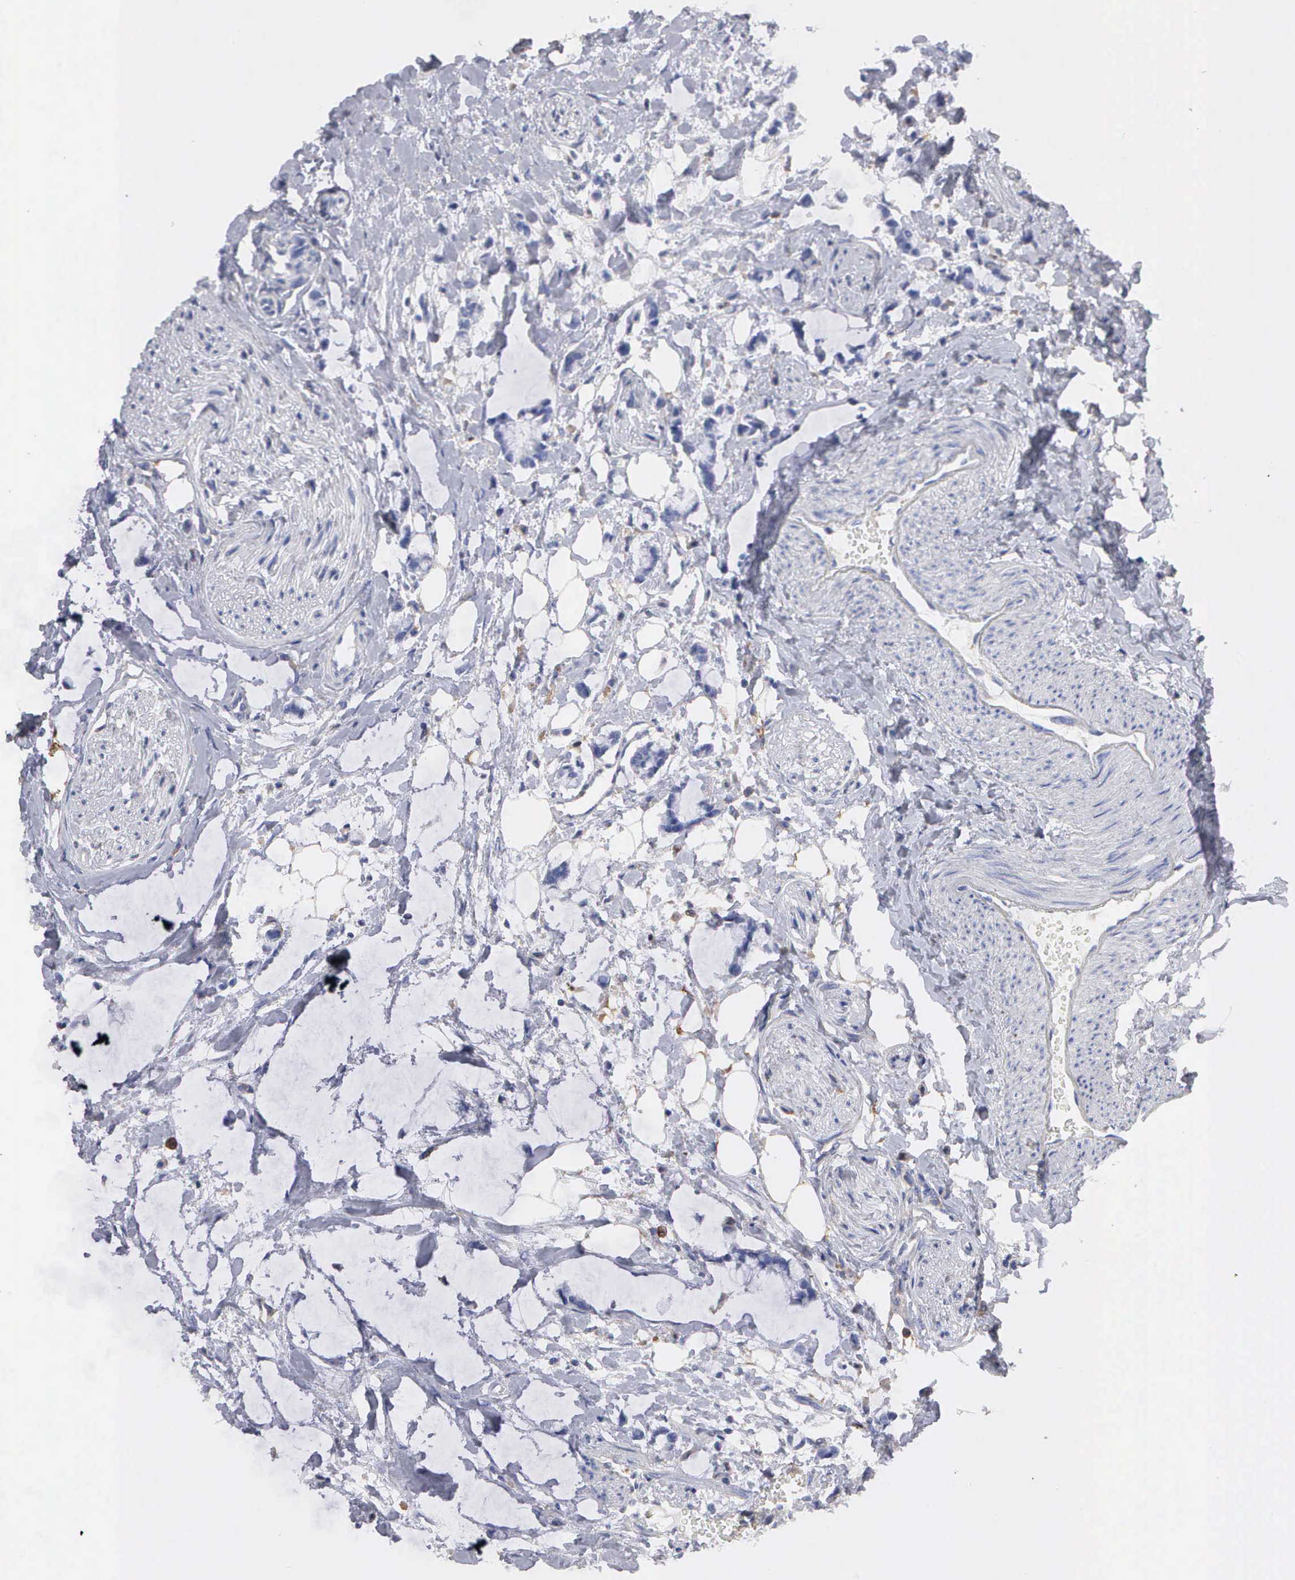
{"staining": {"intensity": "weak", "quantity": "<25%", "location": "cytoplasmic/membranous"}, "tissue": "colorectal cancer", "cell_type": "Tumor cells", "image_type": "cancer", "snomed": [{"axis": "morphology", "description": "Normal tissue, NOS"}, {"axis": "morphology", "description": "Adenocarcinoma, NOS"}, {"axis": "topography", "description": "Colon"}, {"axis": "topography", "description": "Peripheral nerve tissue"}], "caption": "This is a photomicrograph of immunohistochemistry staining of colorectal adenocarcinoma, which shows no expression in tumor cells.", "gene": "G6PD", "patient": {"sex": "male", "age": 14}}